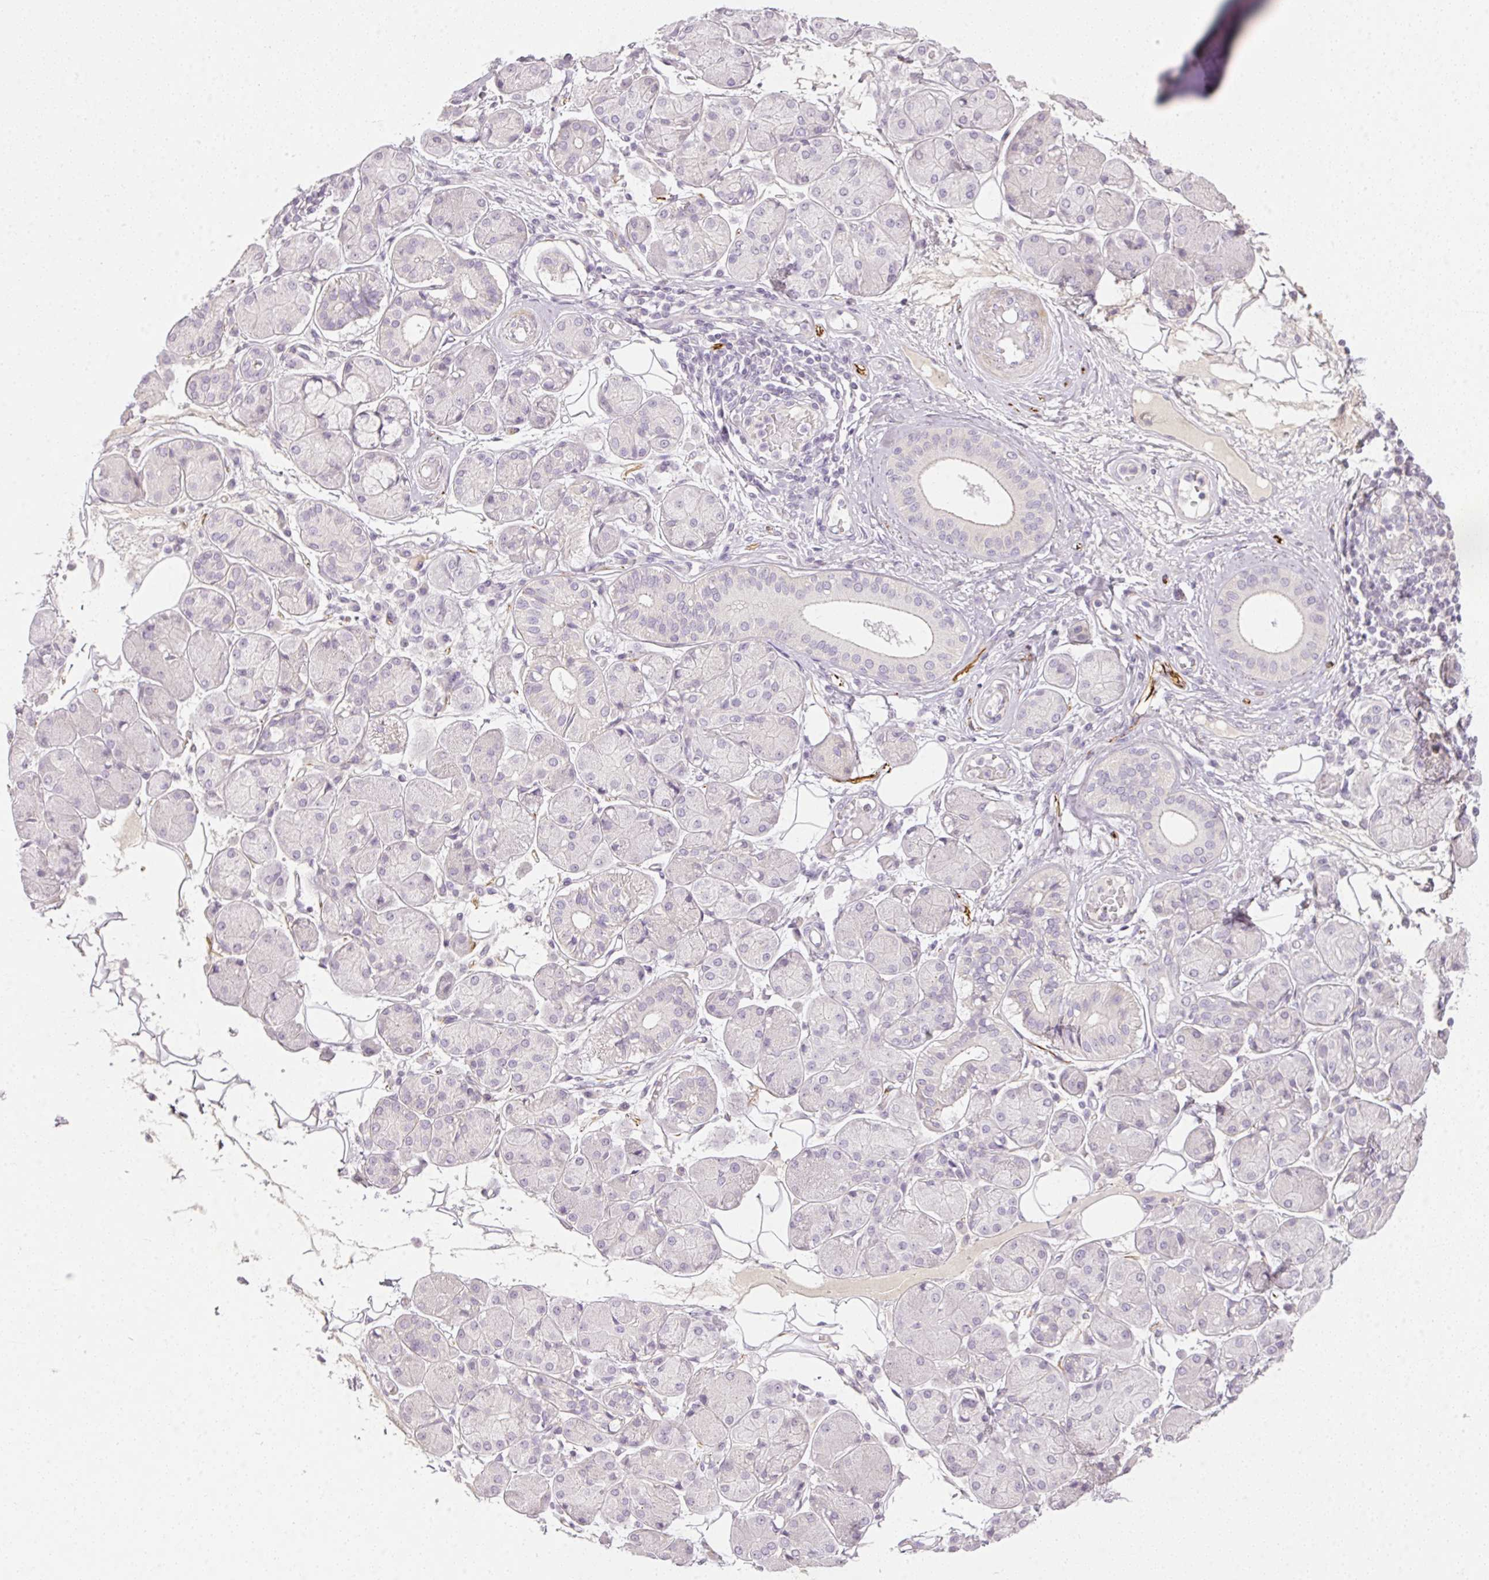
{"staining": {"intensity": "negative", "quantity": "none", "location": "none"}, "tissue": "salivary gland", "cell_type": "Glandular cells", "image_type": "normal", "snomed": [{"axis": "morphology", "description": "Squamous cell carcinoma, NOS"}, {"axis": "topography", "description": "Skin"}, {"axis": "topography", "description": "Head-Neck"}], "caption": "DAB (3,3'-diaminobenzidine) immunohistochemical staining of unremarkable salivary gland shows no significant staining in glandular cells. (Immunohistochemistry (ihc), brightfield microscopy, high magnification).", "gene": "RAX2", "patient": {"sex": "male", "age": 80}}